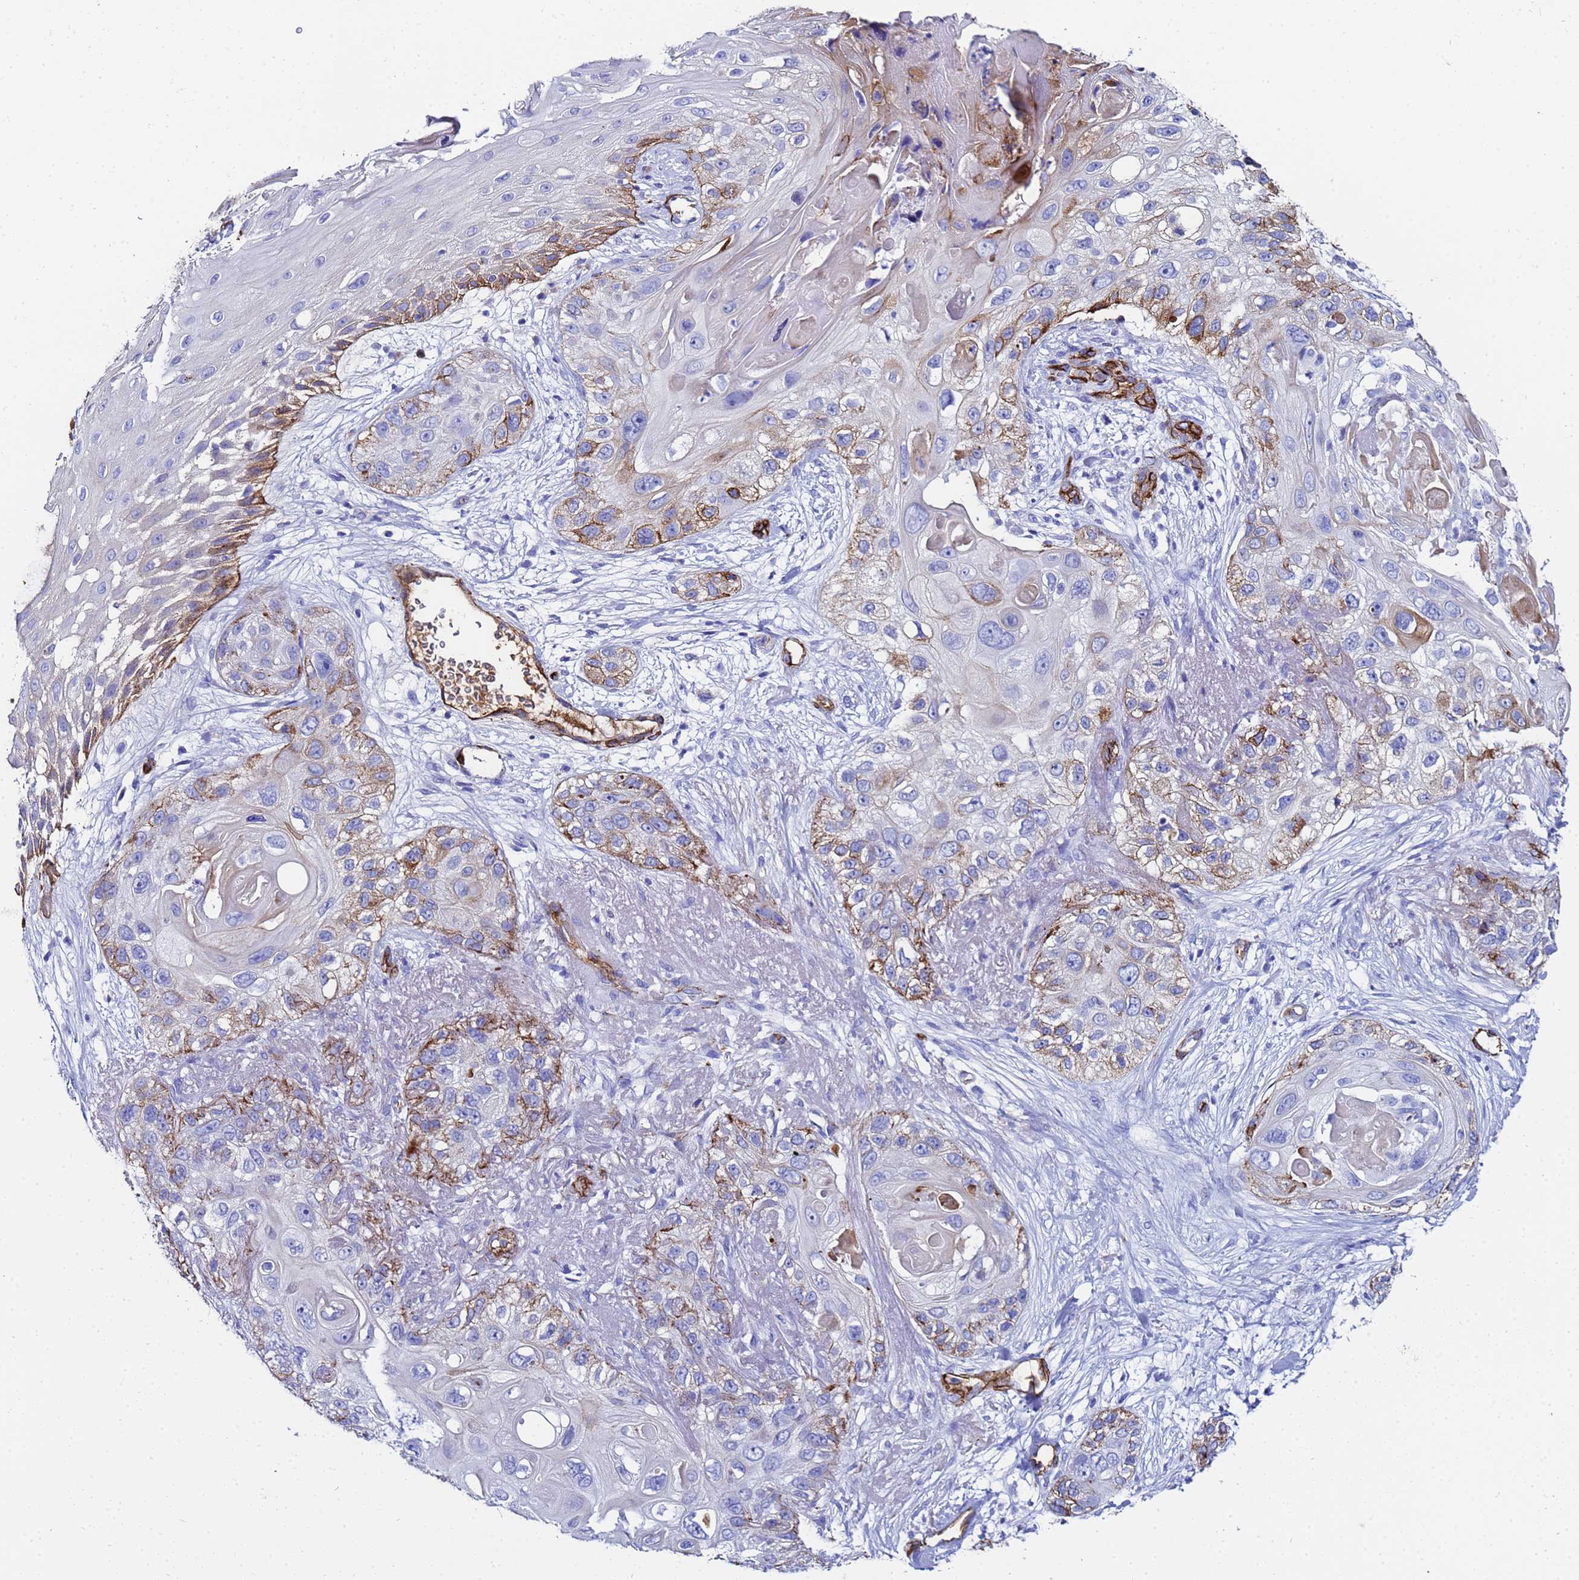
{"staining": {"intensity": "moderate", "quantity": "<25%", "location": "cytoplasmic/membranous"}, "tissue": "skin cancer", "cell_type": "Tumor cells", "image_type": "cancer", "snomed": [{"axis": "morphology", "description": "Normal tissue, NOS"}, {"axis": "morphology", "description": "Squamous cell carcinoma, NOS"}, {"axis": "topography", "description": "Skin"}], "caption": "Immunohistochemical staining of skin squamous cell carcinoma exhibits low levels of moderate cytoplasmic/membranous staining in approximately <25% of tumor cells. Using DAB (3,3'-diaminobenzidine) (brown) and hematoxylin (blue) stains, captured at high magnification using brightfield microscopy.", "gene": "ADIPOQ", "patient": {"sex": "male", "age": 72}}